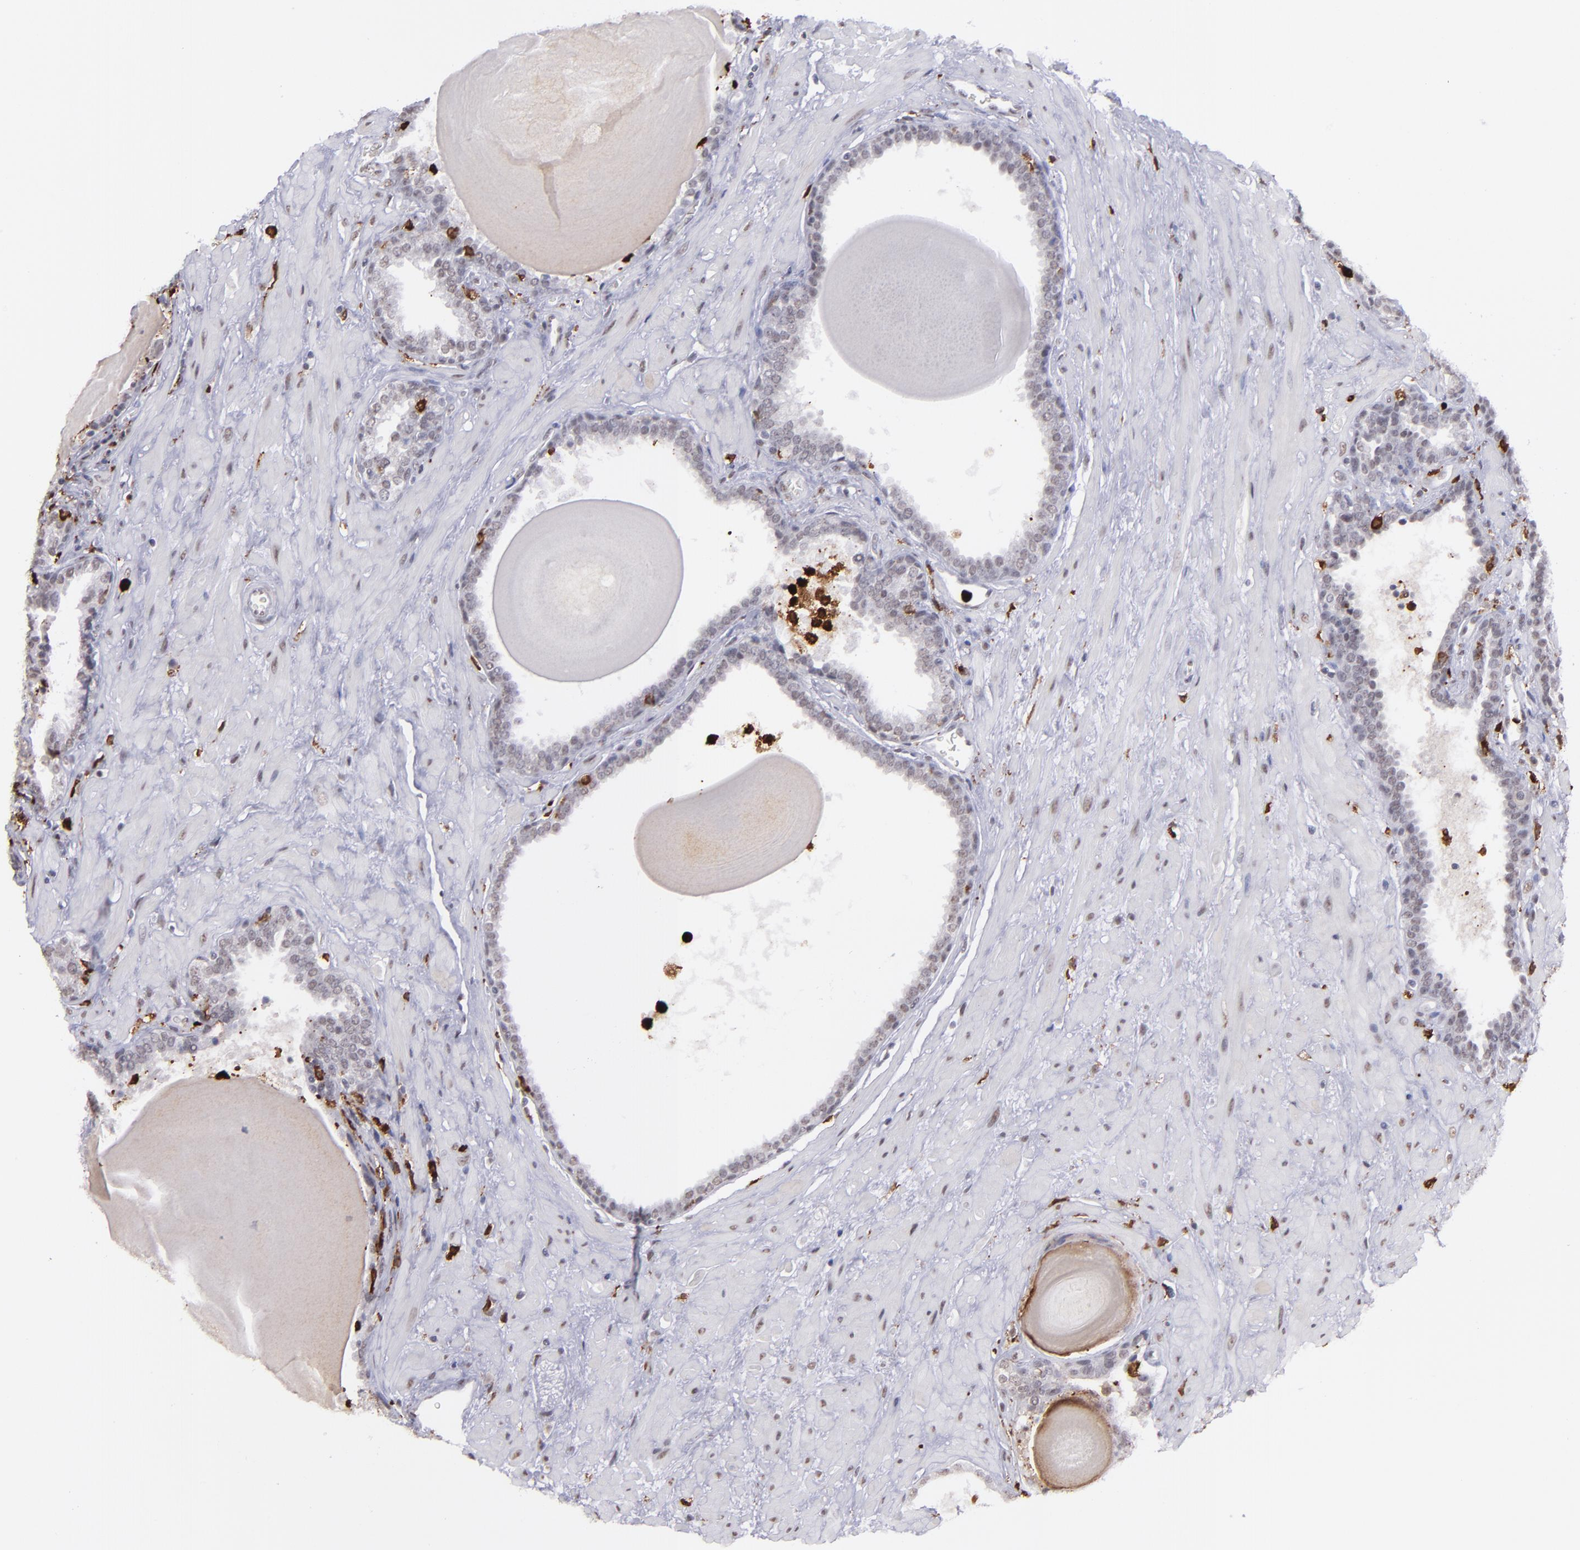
{"staining": {"intensity": "negative", "quantity": "none", "location": "none"}, "tissue": "prostate", "cell_type": "Glandular cells", "image_type": "normal", "snomed": [{"axis": "morphology", "description": "Normal tissue, NOS"}, {"axis": "topography", "description": "Prostate"}], "caption": "Immunohistochemistry (IHC) histopathology image of unremarkable prostate stained for a protein (brown), which reveals no positivity in glandular cells. The staining is performed using DAB (3,3'-diaminobenzidine) brown chromogen with nuclei counter-stained in using hematoxylin.", "gene": "NCF2", "patient": {"sex": "male", "age": 51}}